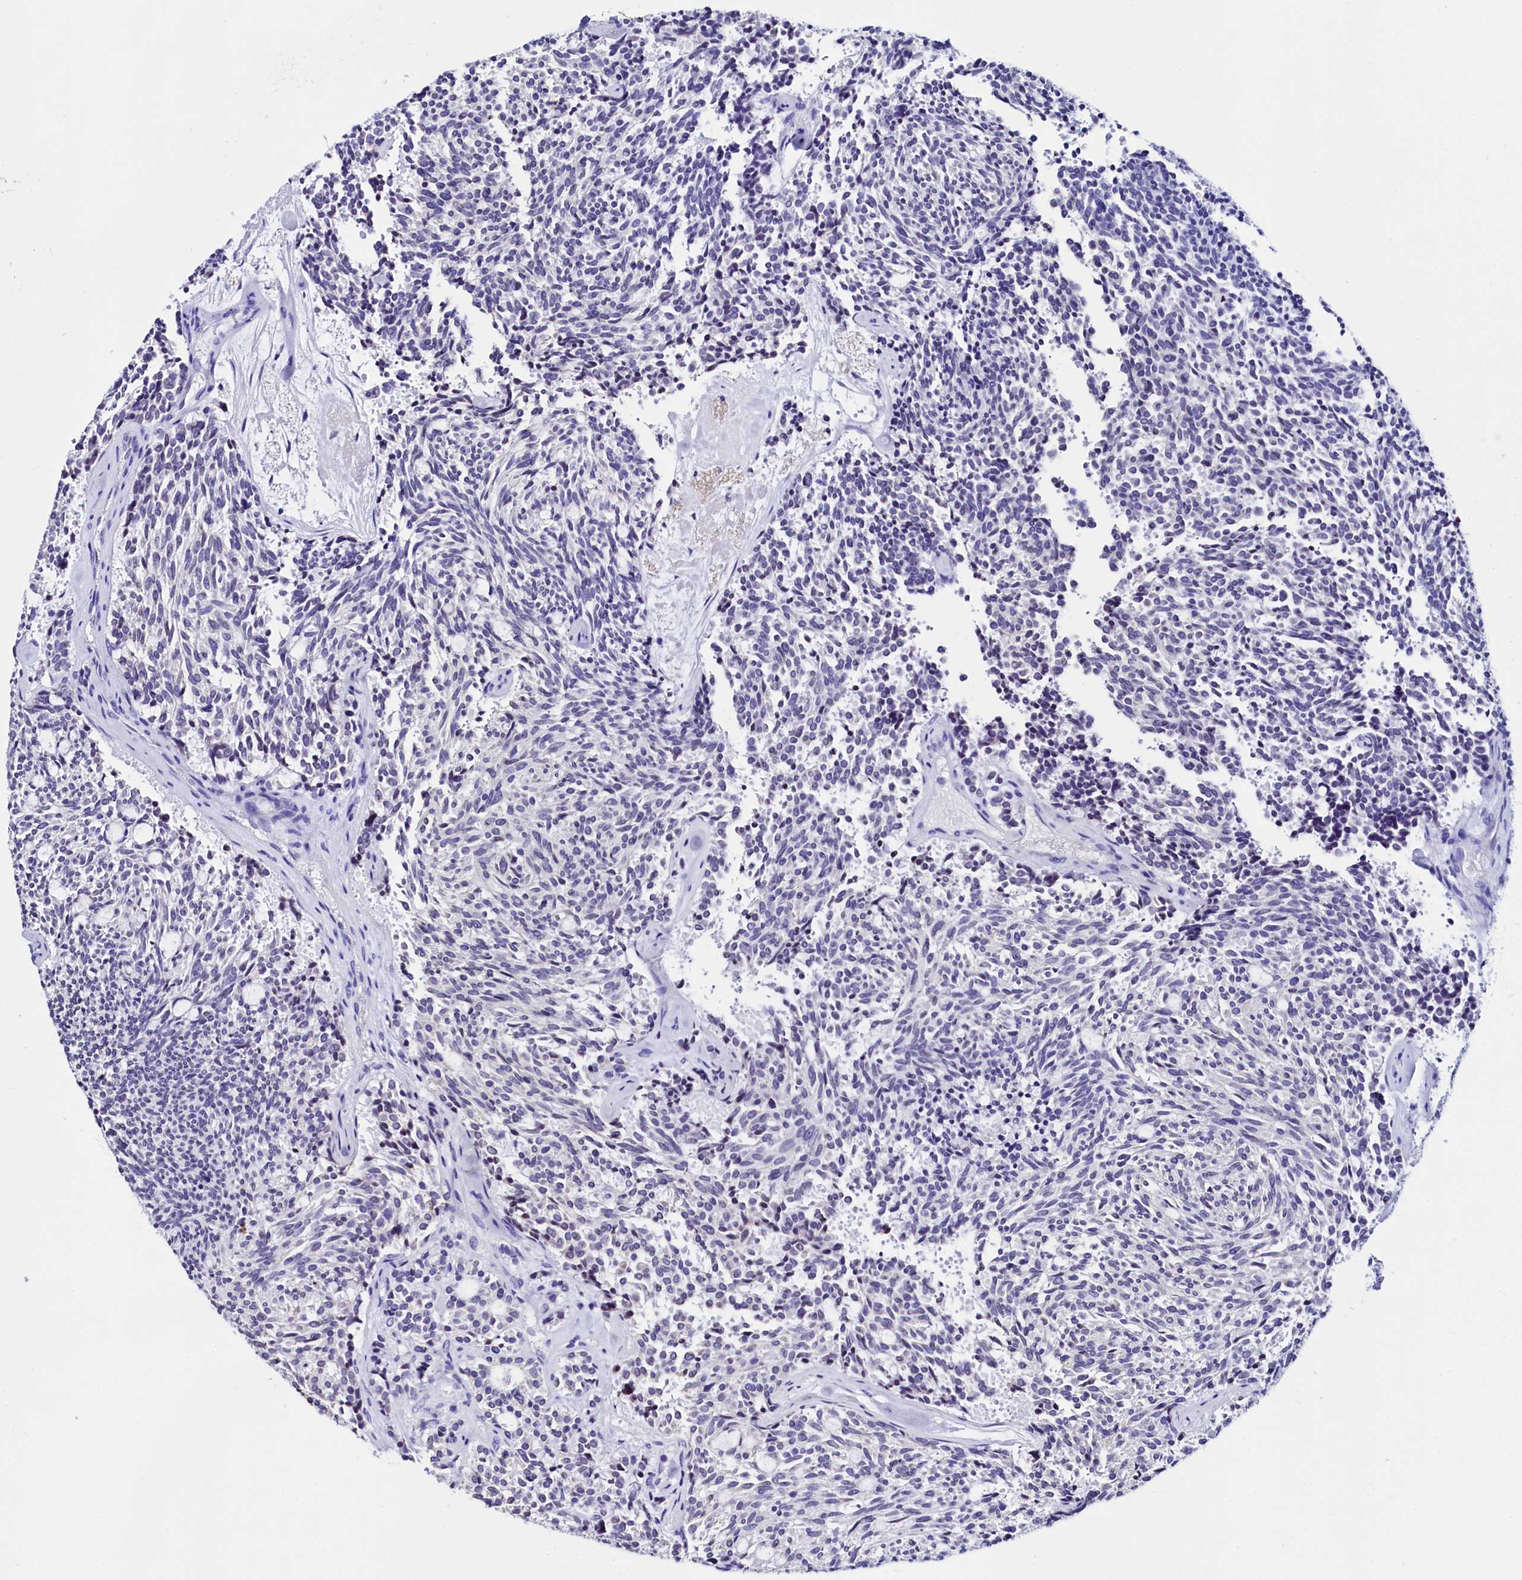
{"staining": {"intensity": "negative", "quantity": "none", "location": "none"}, "tissue": "carcinoid", "cell_type": "Tumor cells", "image_type": "cancer", "snomed": [{"axis": "morphology", "description": "Carcinoid, malignant, NOS"}, {"axis": "topography", "description": "Pancreas"}], "caption": "Tumor cells are negative for brown protein staining in carcinoid (malignant). (DAB immunohistochemistry visualized using brightfield microscopy, high magnification).", "gene": "HAND1", "patient": {"sex": "female", "age": 54}}